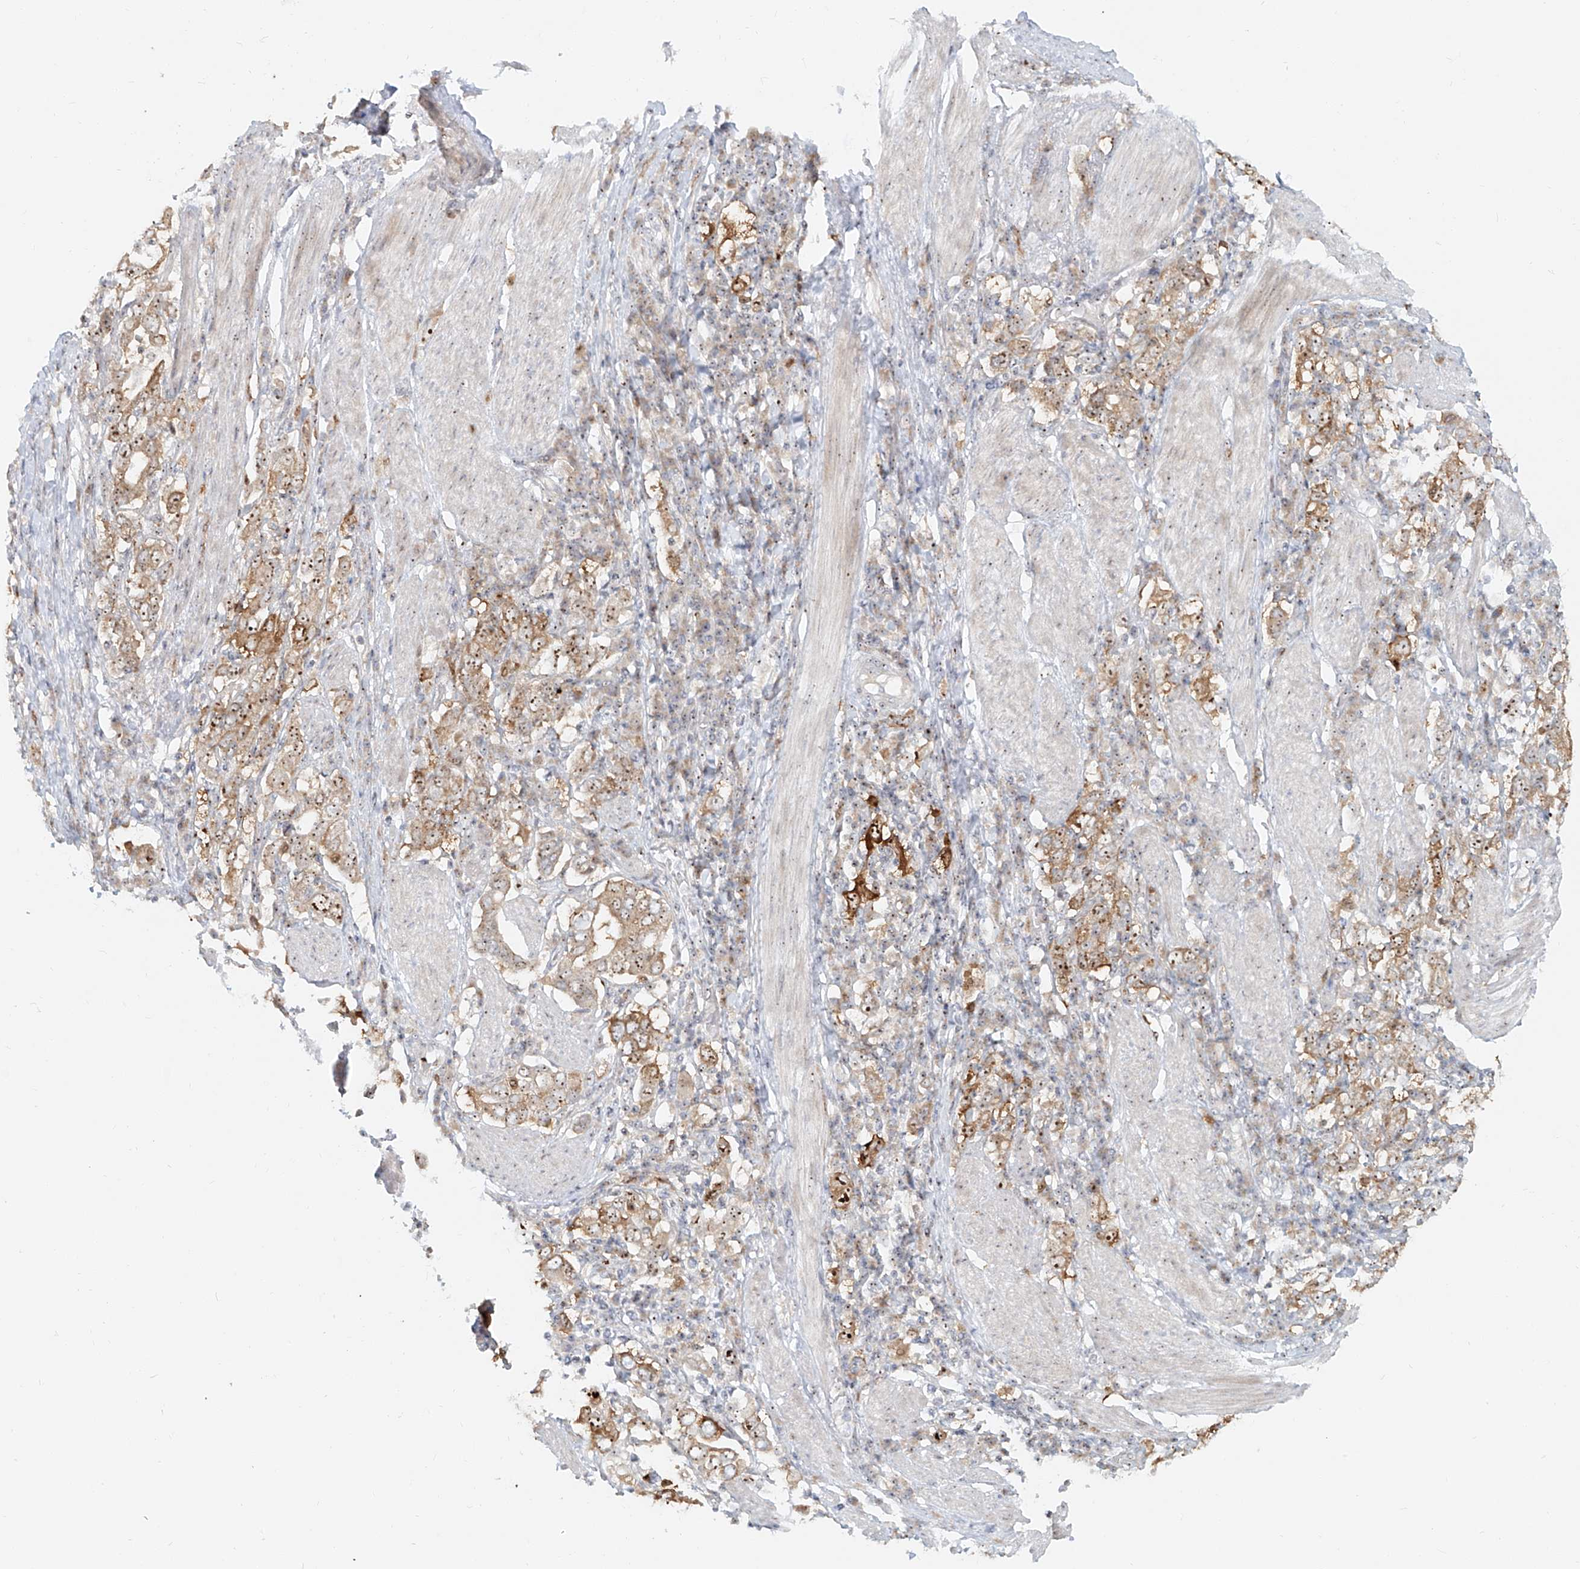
{"staining": {"intensity": "moderate", "quantity": ">75%", "location": "cytoplasmic/membranous,nuclear"}, "tissue": "stomach cancer", "cell_type": "Tumor cells", "image_type": "cancer", "snomed": [{"axis": "morphology", "description": "Adenocarcinoma, NOS"}, {"axis": "topography", "description": "Stomach, upper"}], "caption": "Adenocarcinoma (stomach) stained with immunohistochemistry shows moderate cytoplasmic/membranous and nuclear staining in approximately >75% of tumor cells. The staining was performed using DAB (3,3'-diaminobenzidine), with brown indicating positive protein expression. Nuclei are stained blue with hematoxylin.", "gene": "BYSL", "patient": {"sex": "male", "age": 62}}